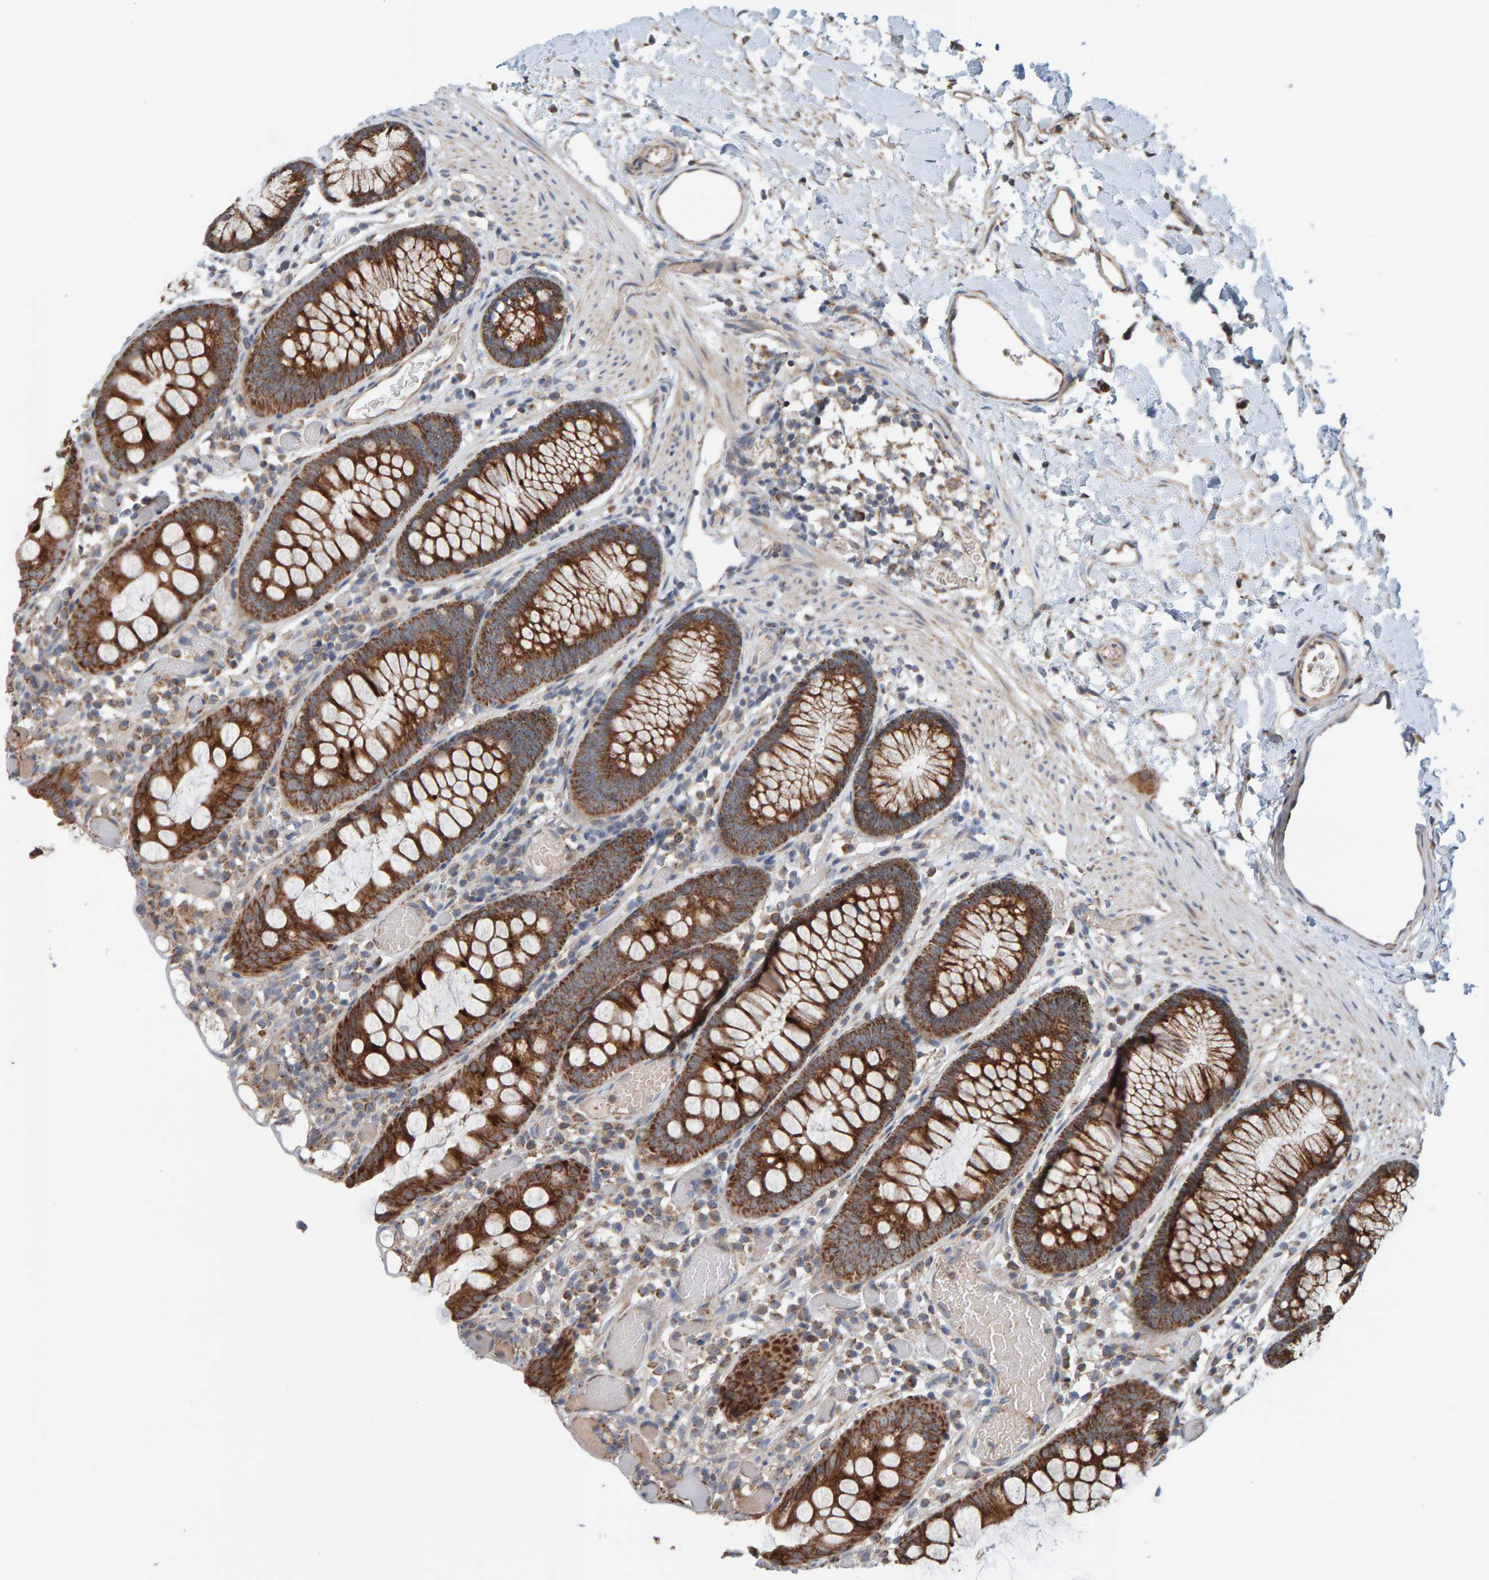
{"staining": {"intensity": "moderate", "quantity": "25%-75%", "location": "cytoplasmic/membranous"}, "tissue": "colon", "cell_type": "Endothelial cells", "image_type": "normal", "snomed": [{"axis": "morphology", "description": "Normal tissue, NOS"}, {"axis": "topography", "description": "Colon"}], "caption": "High-magnification brightfield microscopy of normal colon stained with DAB (3,3'-diaminobenzidine) (brown) and counterstained with hematoxylin (blue). endothelial cells exhibit moderate cytoplasmic/membranous positivity is appreciated in about25%-75% of cells.", "gene": "MRPL45", "patient": {"sex": "male", "age": 14}}